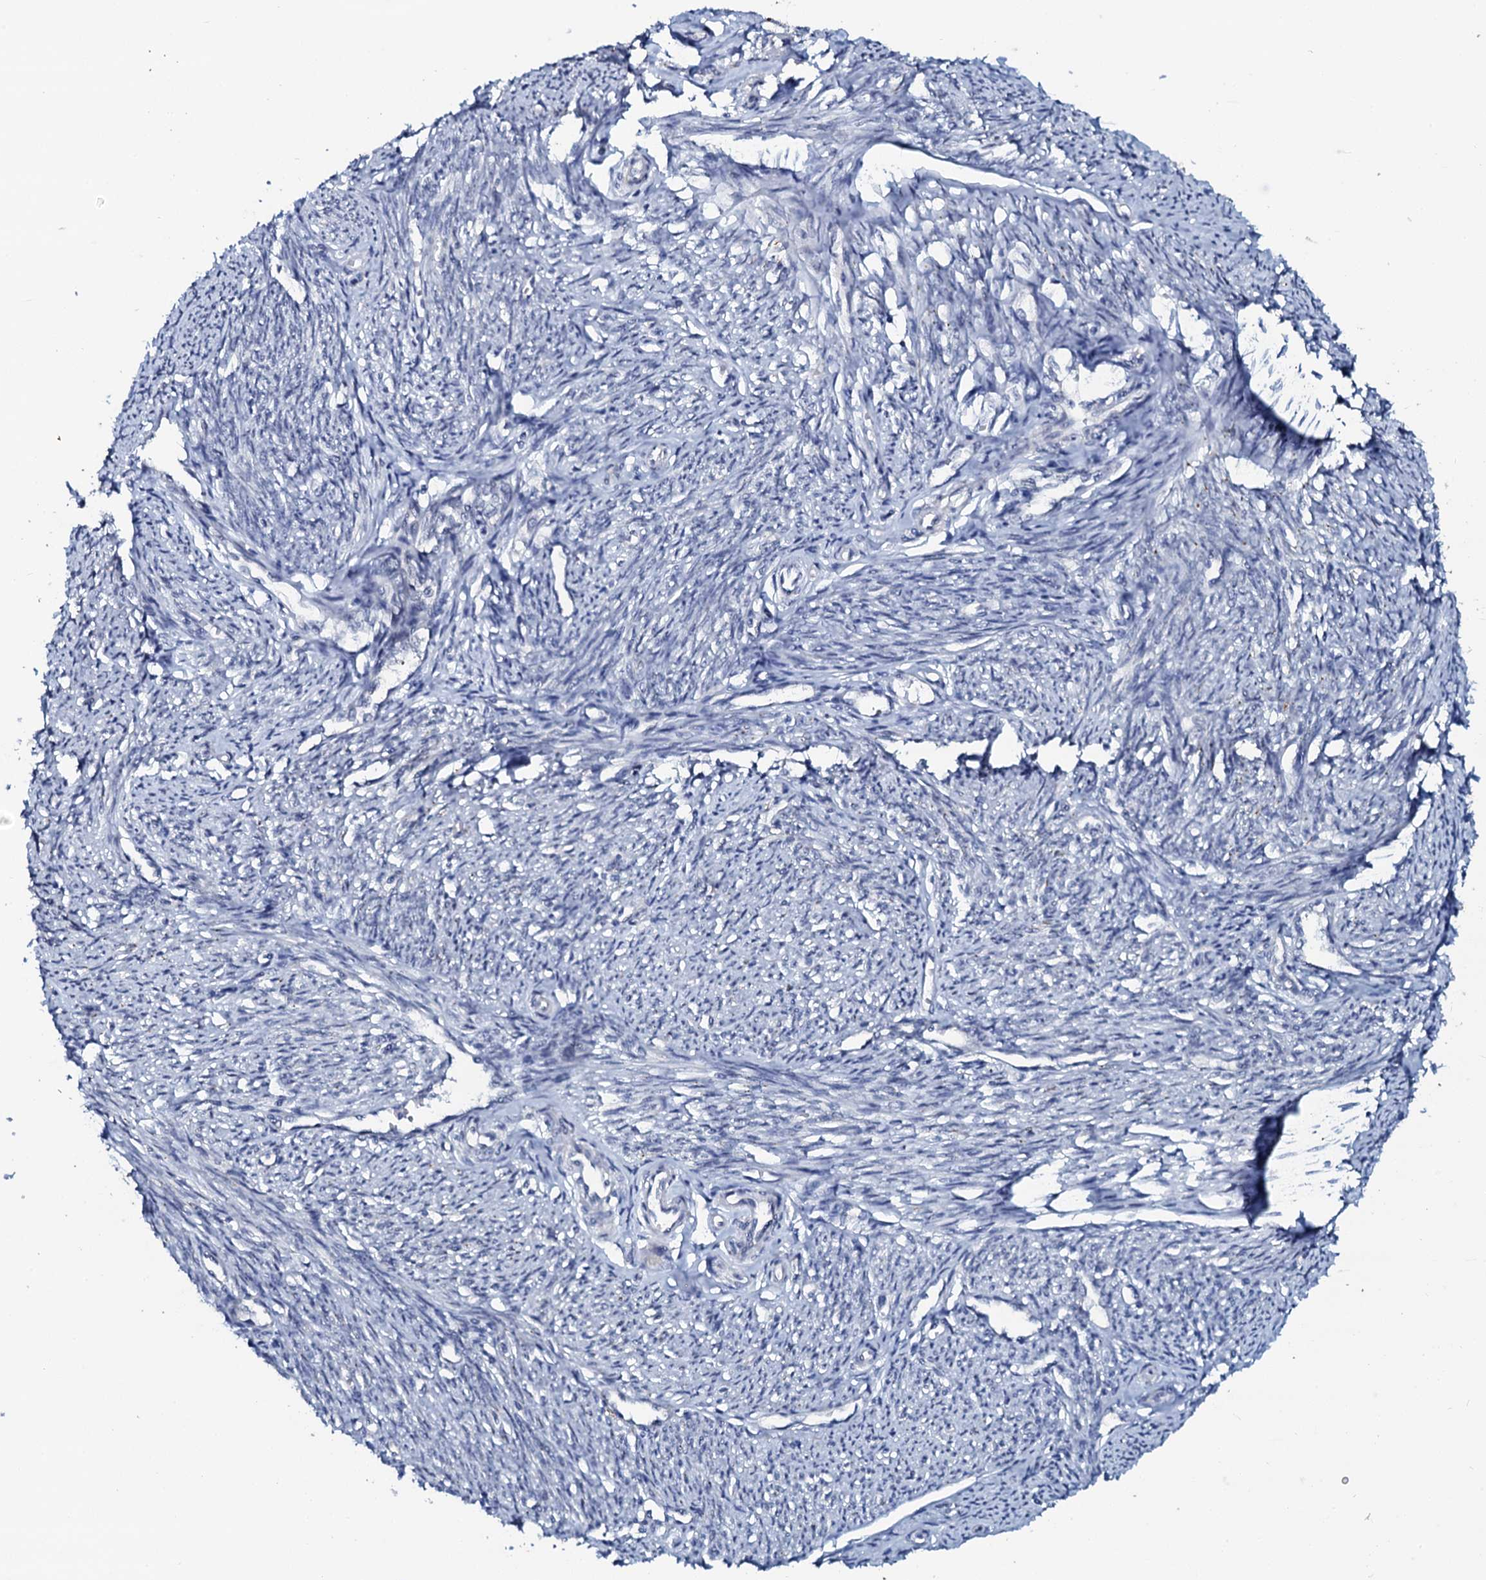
{"staining": {"intensity": "weak", "quantity": "<25%", "location": "cytoplasmic/membranous"}, "tissue": "smooth muscle", "cell_type": "Smooth muscle cells", "image_type": "normal", "snomed": [{"axis": "morphology", "description": "Normal tissue, NOS"}, {"axis": "topography", "description": "Smooth muscle"}, {"axis": "topography", "description": "Uterus"}], "caption": "High power microscopy photomicrograph of an IHC micrograph of normal smooth muscle, revealing no significant positivity in smooth muscle cells.", "gene": "C10orf88", "patient": {"sex": "female", "age": 59}}